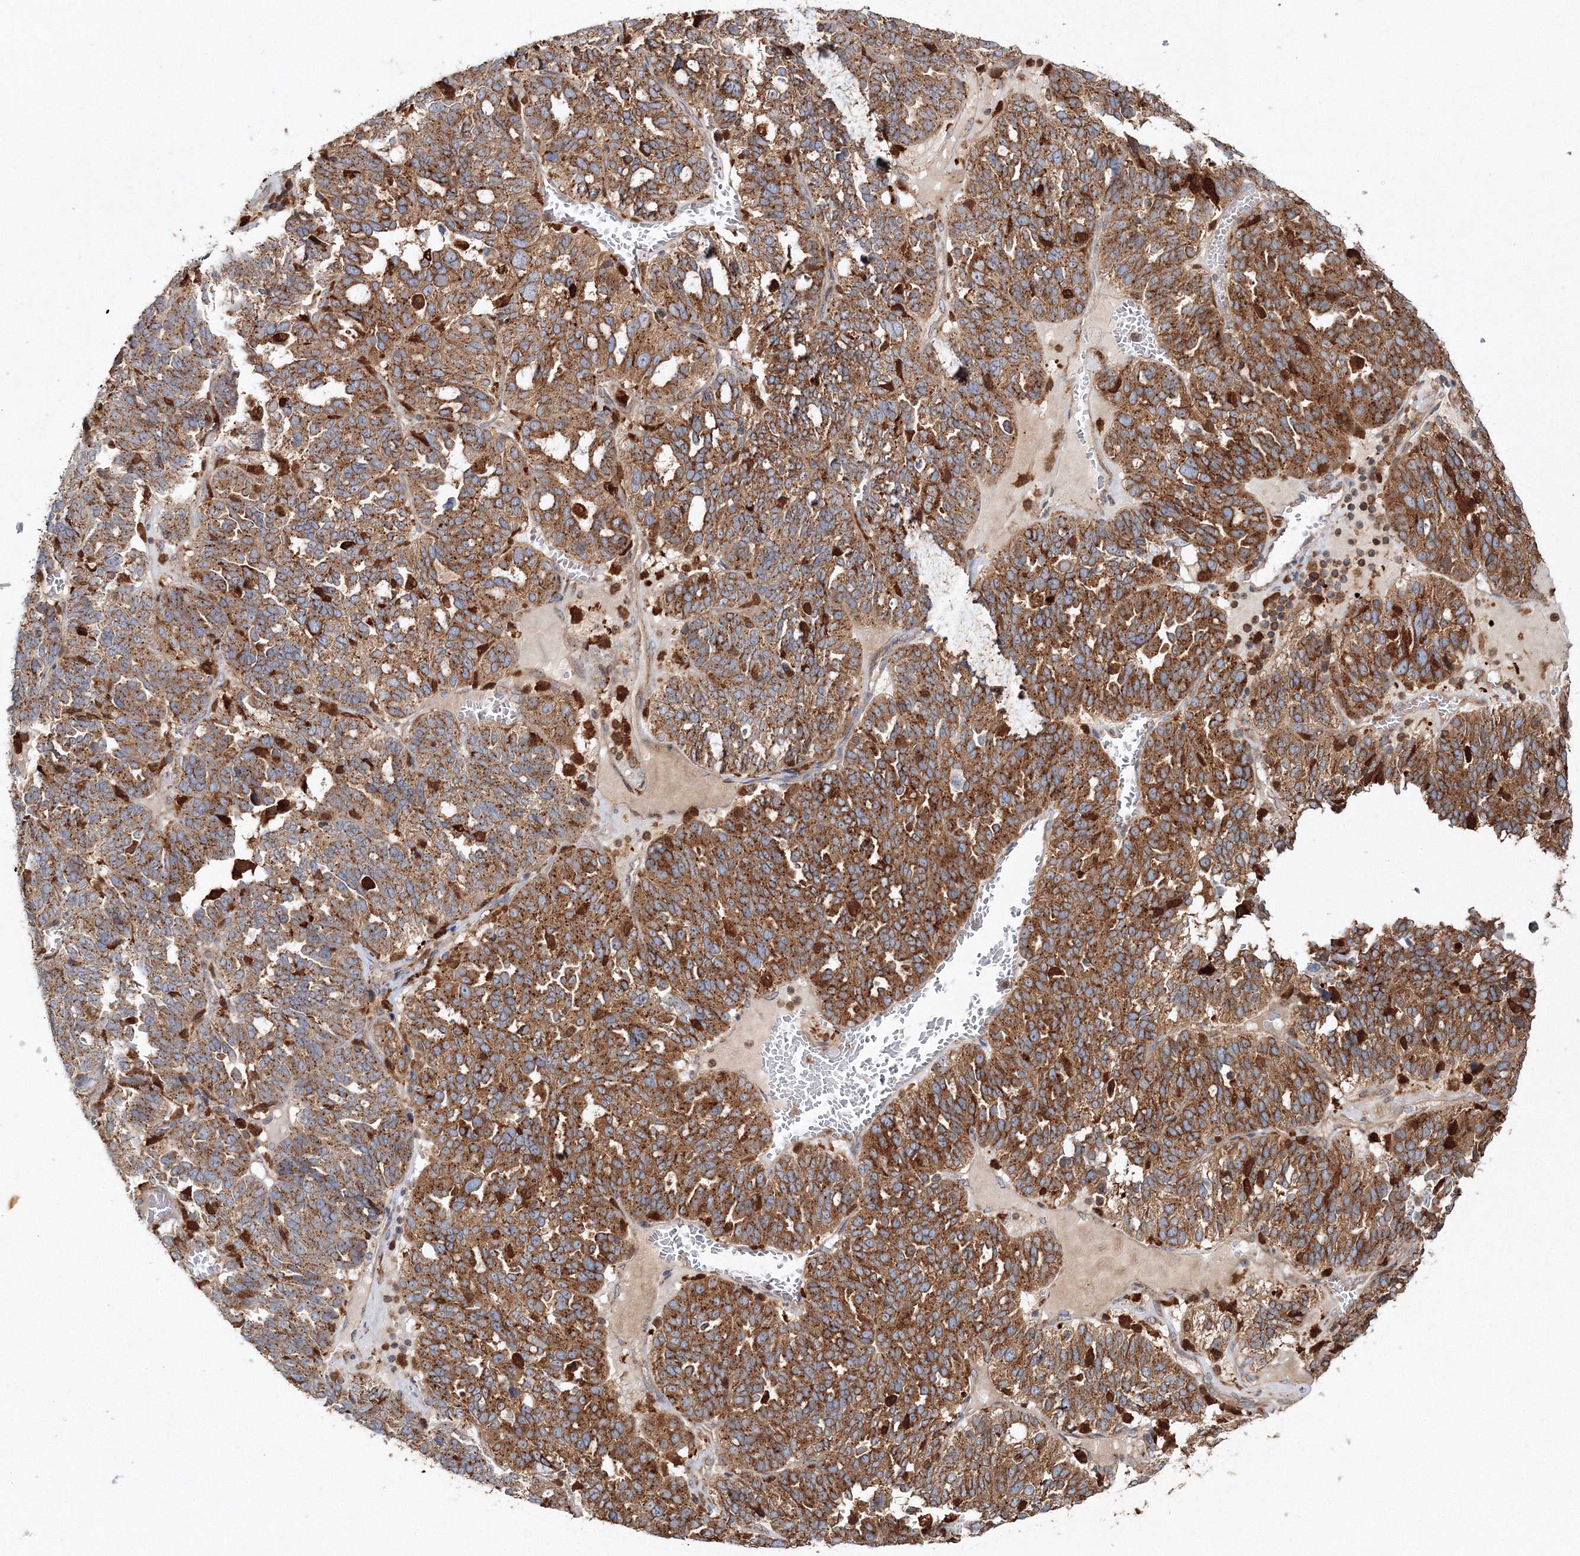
{"staining": {"intensity": "moderate", "quantity": ">75%", "location": "cytoplasmic/membranous"}, "tissue": "ovarian cancer", "cell_type": "Tumor cells", "image_type": "cancer", "snomed": [{"axis": "morphology", "description": "Cystadenocarcinoma, serous, NOS"}, {"axis": "topography", "description": "Ovary"}], "caption": "Tumor cells reveal medium levels of moderate cytoplasmic/membranous positivity in about >75% of cells in human ovarian cancer (serous cystadenocarcinoma).", "gene": "ARCN1", "patient": {"sex": "female", "age": 59}}